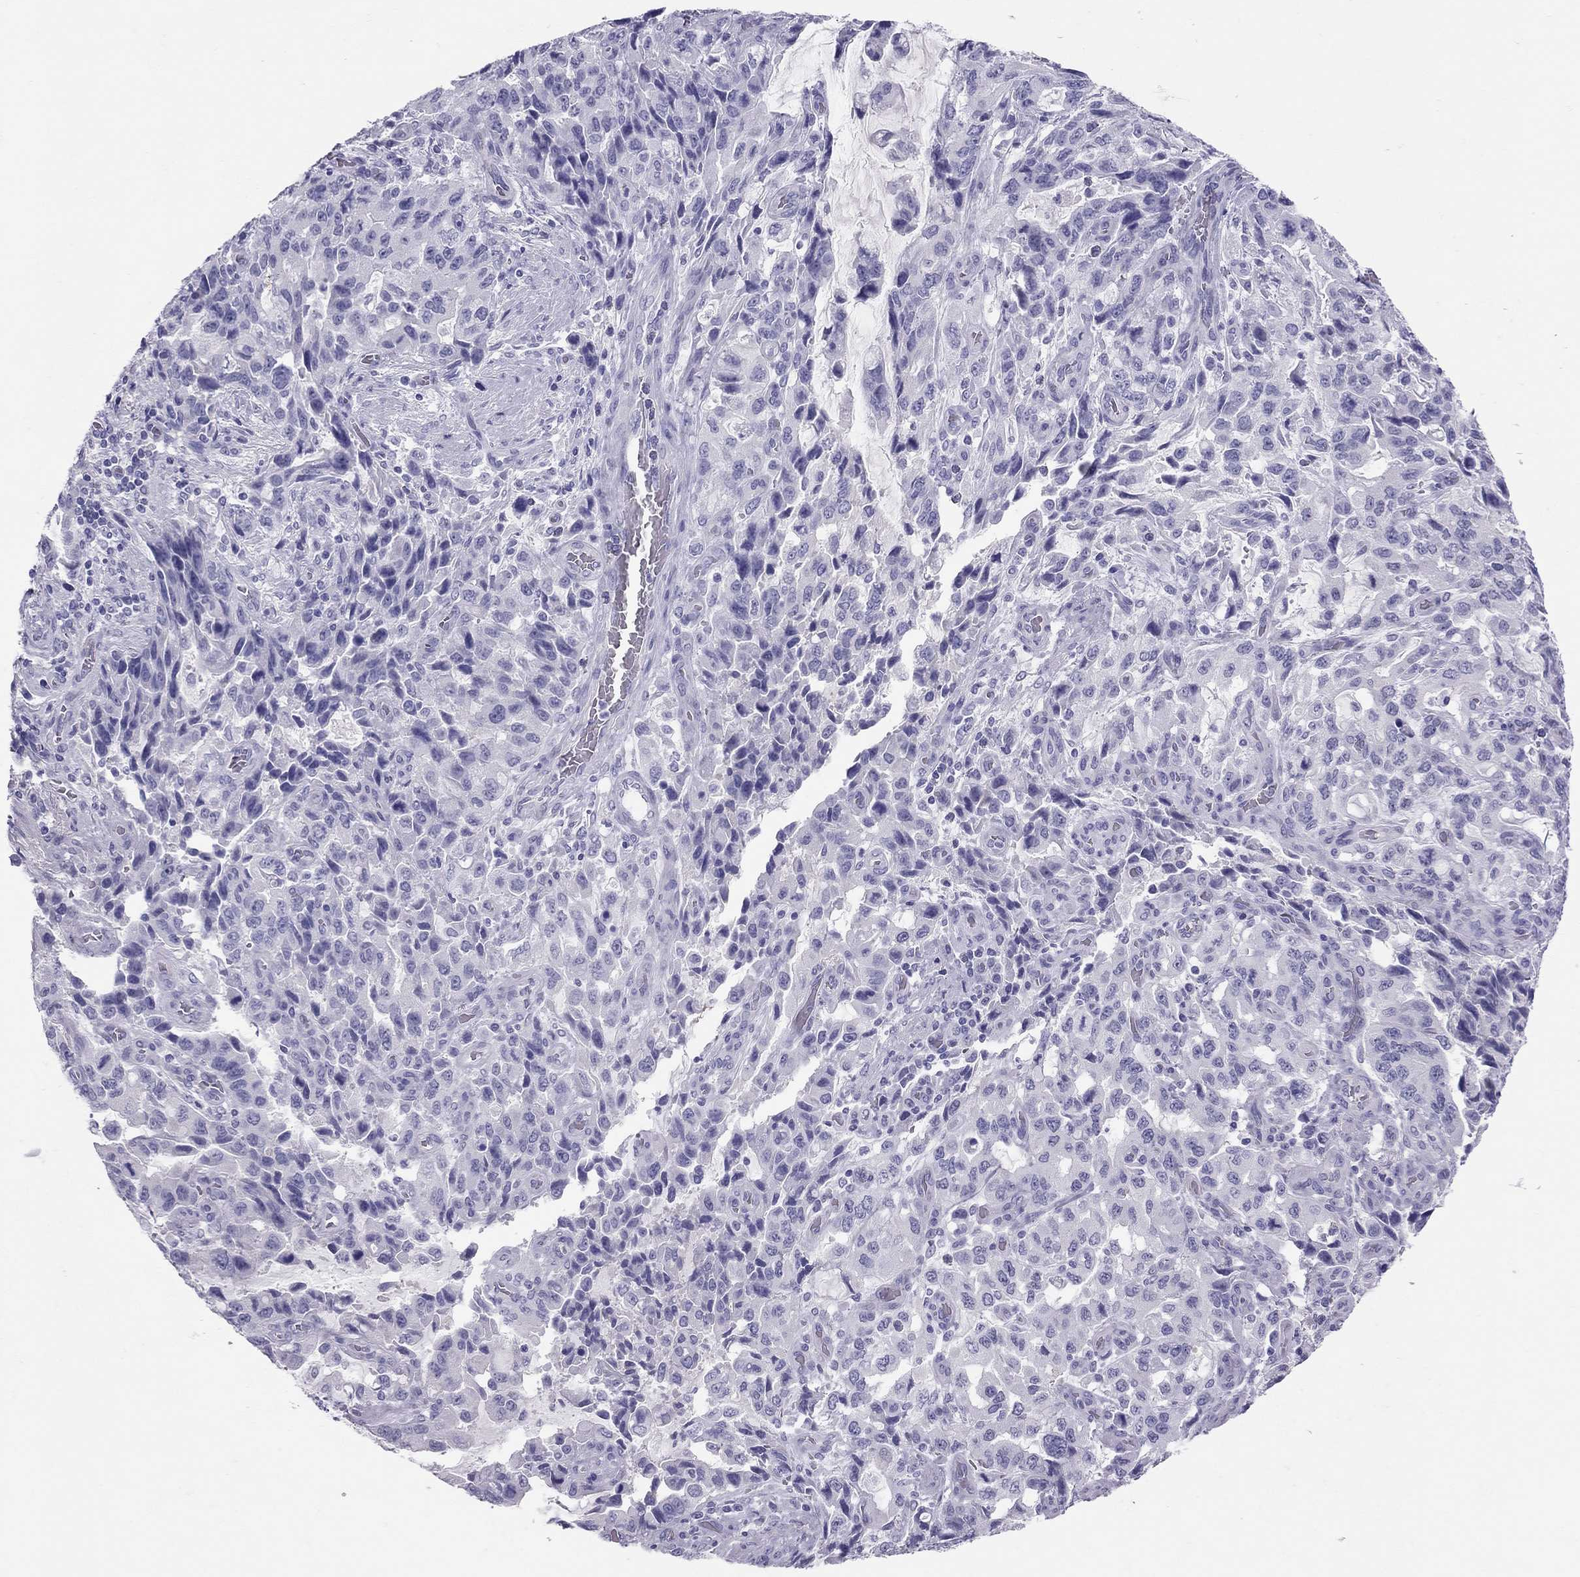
{"staining": {"intensity": "negative", "quantity": "none", "location": "none"}, "tissue": "stomach cancer", "cell_type": "Tumor cells", "image_type": "cancer", "snomed": [{"axis": "morphology", "description": "Adenocarcinoma, NOS"}, {"axis": "topography", "description": "Stomach, upper"}], "caption": "DAB (3,3'-diaminobenzidine) immunohistochemical staining of stomach cancer (adenocarcinoma) reveals no significant positivity in tumor cells.", "gene": "PSMB11", "patient": {"sex": "male", "age": 85}}